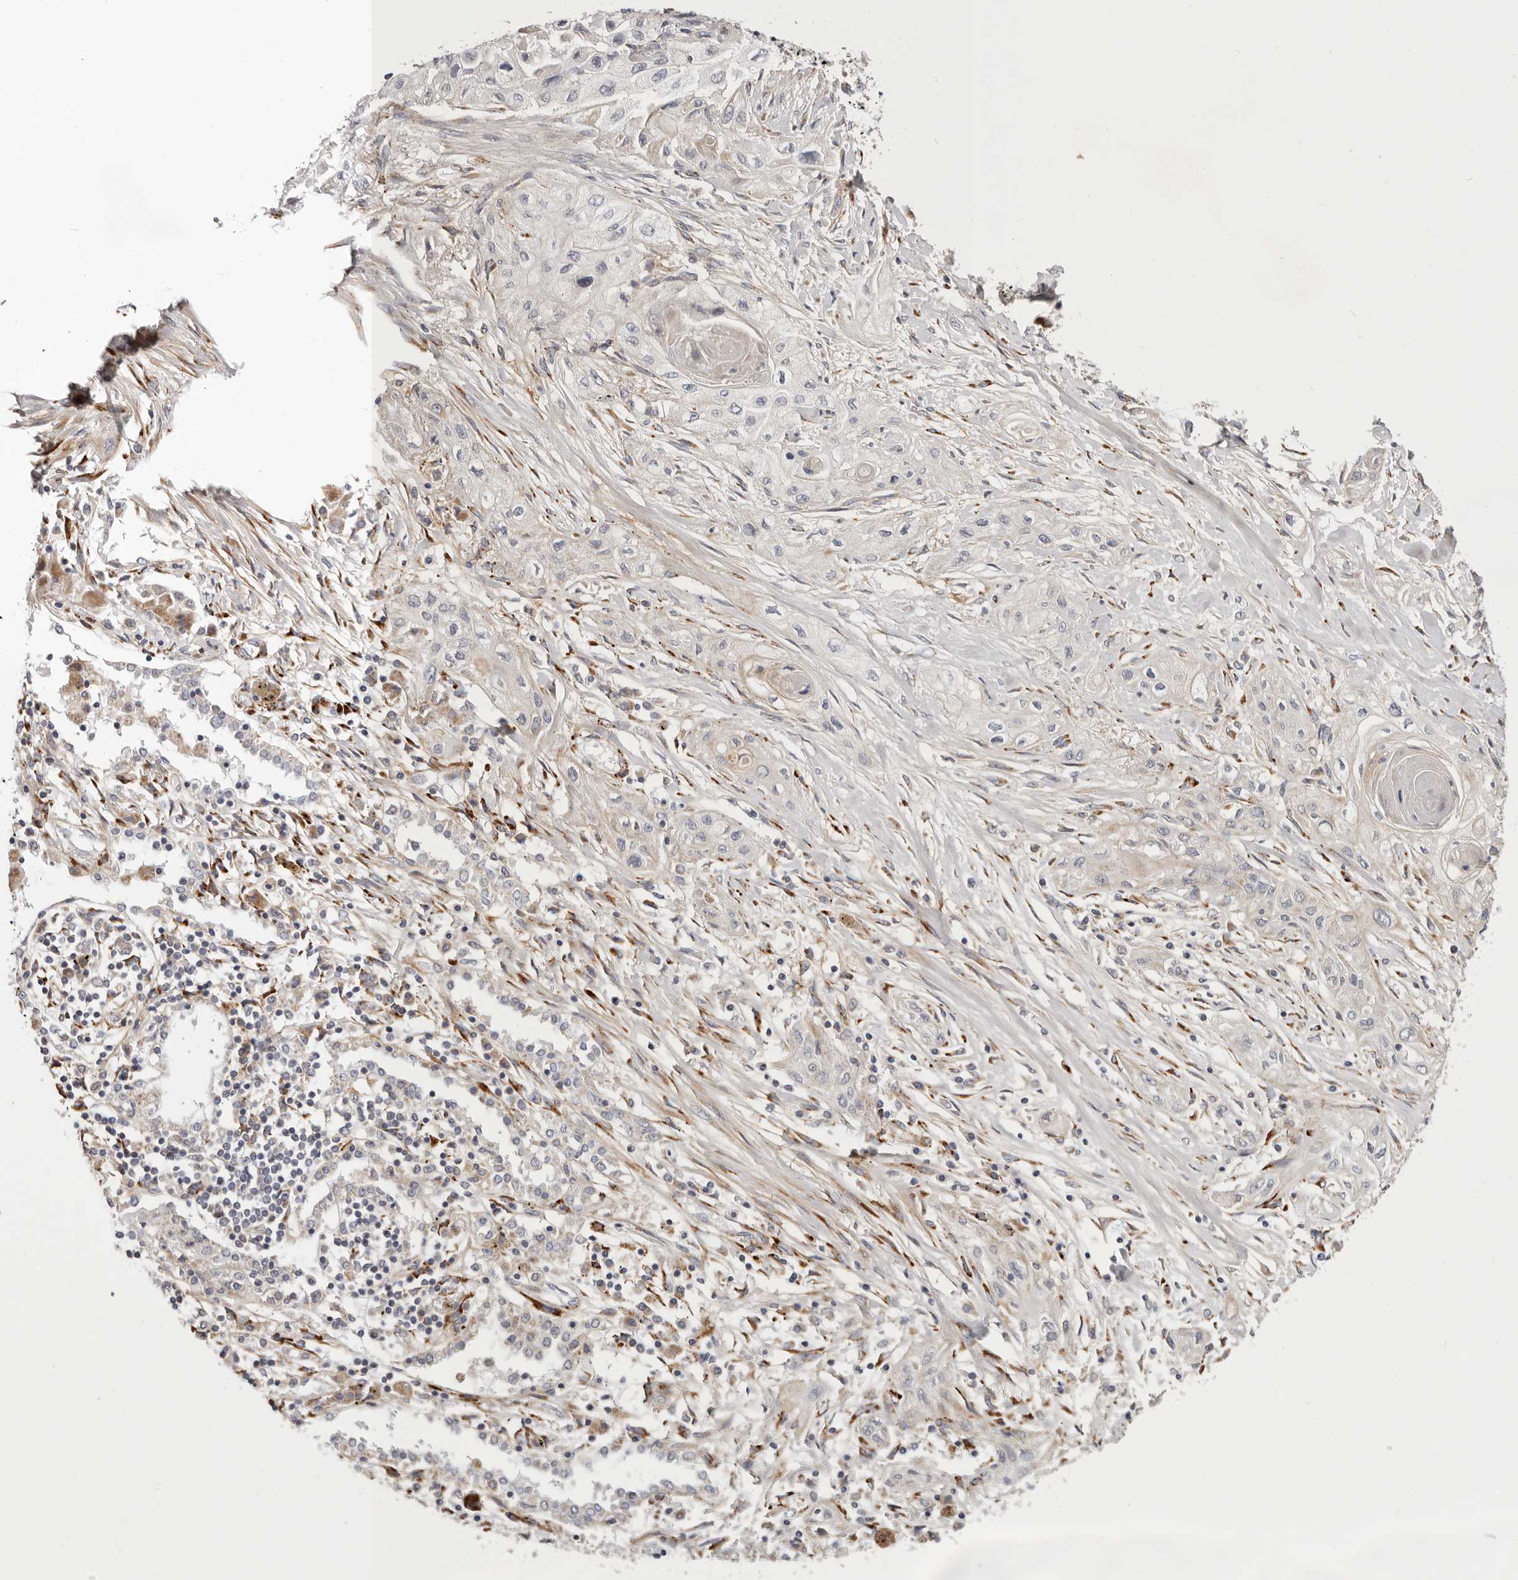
{"staining": {"intensity": "negative", "quantity": "none", "location": "none"}, "tissue": "lung cancer", "cell_type": "Tumor cells", "image_type": "cancer", "snomed": [{"axis": "morphology", "description": "Squamous cell carcinoma, NOS"}, {"axis": "topography", "description": "Lung"}], "caption": "Photomicrograph shows no significant protein positivity in tumor cells of squamous cell carcinoma (lung).", "gene": "MRPS10", "patient": {"sex": "female", "age": 47}}